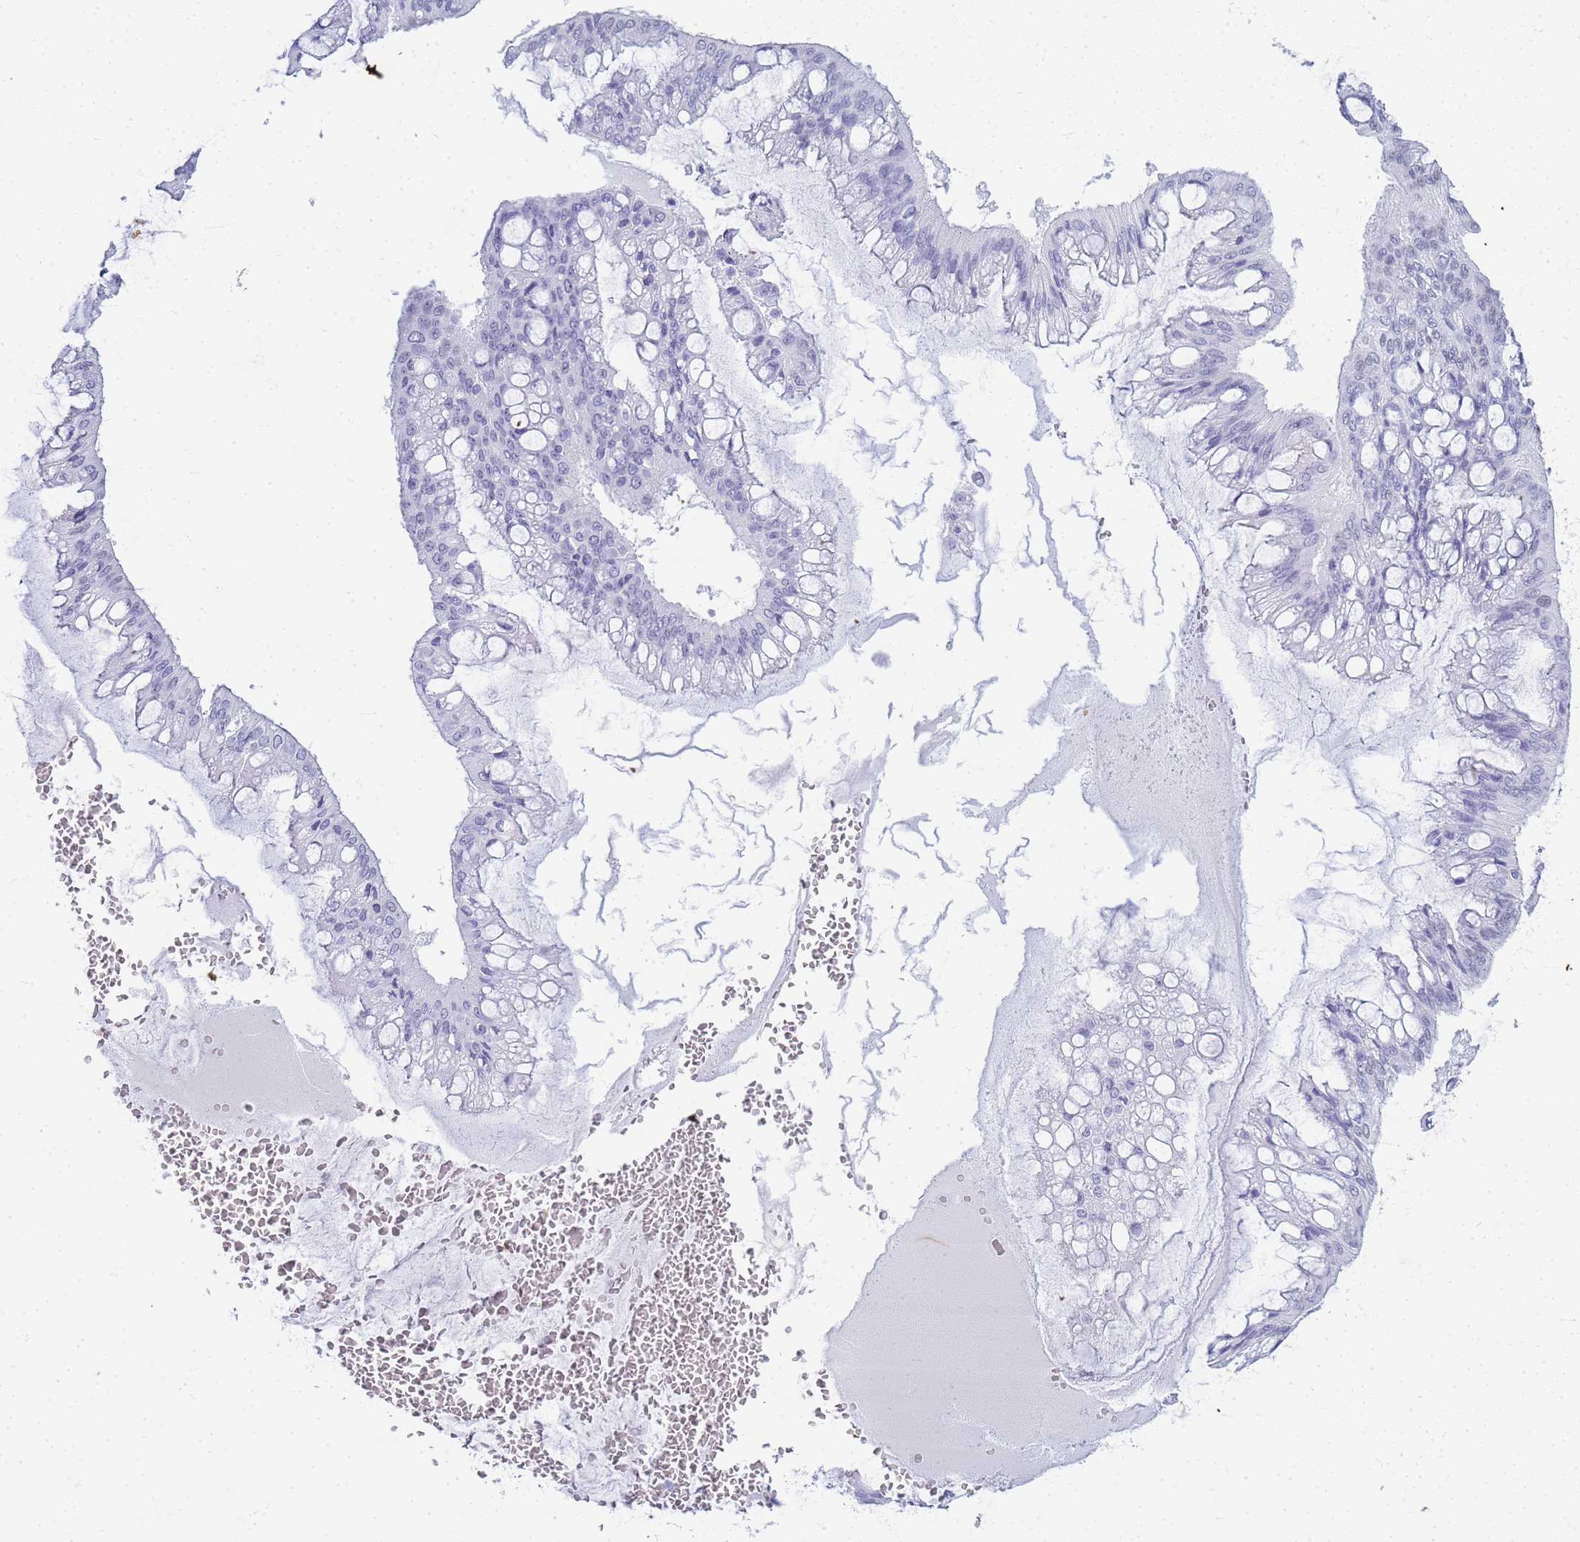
{"staining": {"intensity": "negative", "quantity": "none", "location": "none"}, "tissue": "ovarian cancer", "cell_type": "Tumor cells", "image_type": "cancer", "snomed": [{"axis": "morphology", "description": "Cystadenocarcinoma, mucinous, NOS"}, {"axis": "topography", "description": "Ovary"}], "caption": "A high-resolution micrograph shows IHC staining of mucinous cystadenocarcinoma (ovarian), which demonstrates no significant expression in tumor cells.", "gene": "SLC7A9", "patient": {"sex": "female", "age": 73}}